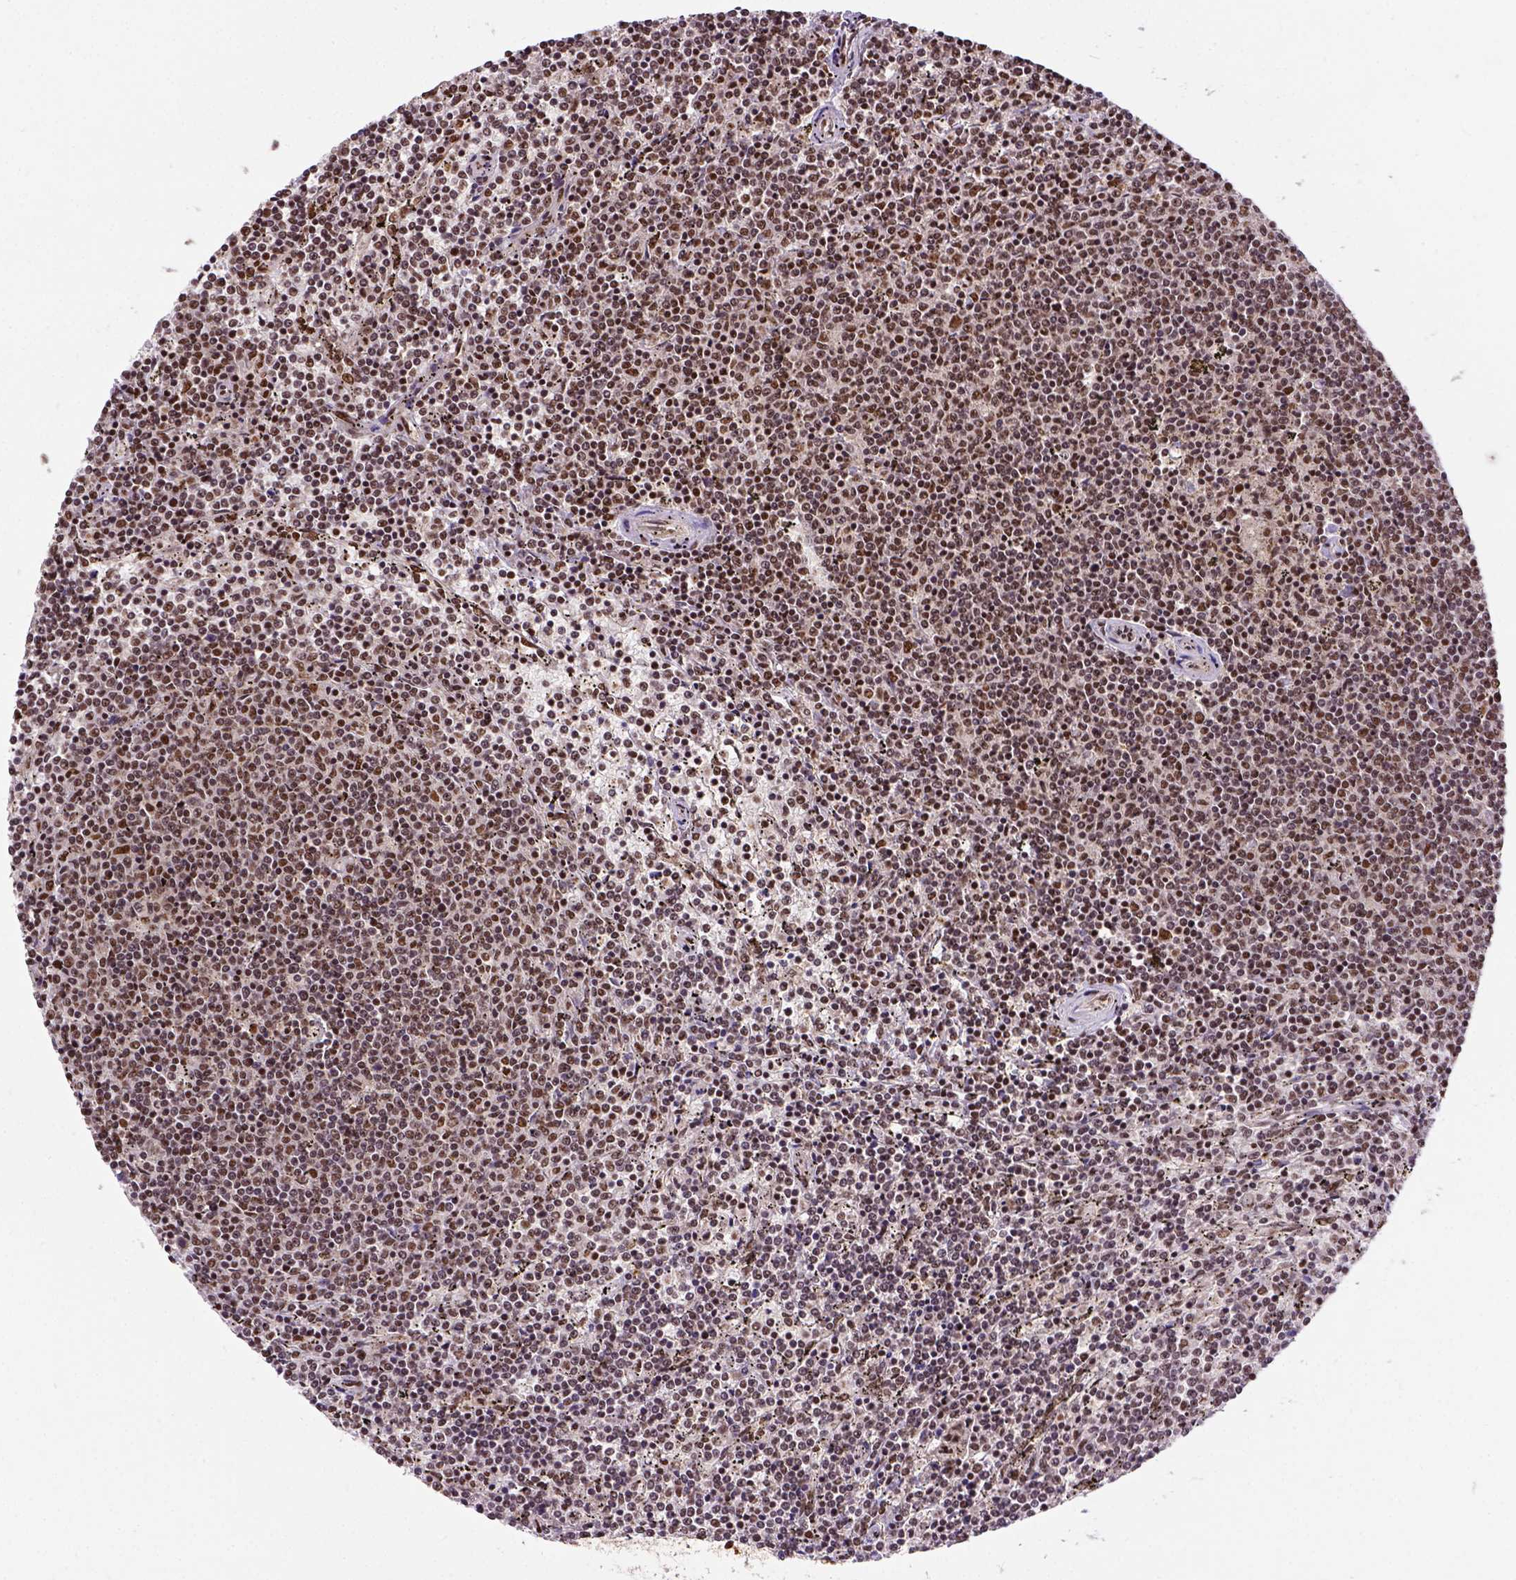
{"staining": {"intensity": "moderate", "quantity": ">75%", "location": "nuclear"}, "tissue": "lymphoma", "cell_type": "Tumor cells", "image_type": "cancer", "snomed": [{"axis": "morphology", "description": "Malignant lymphoma, non-Hodgkin's type, Low grade"}, {"axis": "topography", "description": "Spleen"}], "caption": "This is an image of immunohistochemistry staining of malignant lymphoma, non-Hodgkin's type (low-grade), which shows moderate positivity in the nuclear of tumor cells.", "gene": "NACC1", "patient": {"sex": "female", "age": 50}}